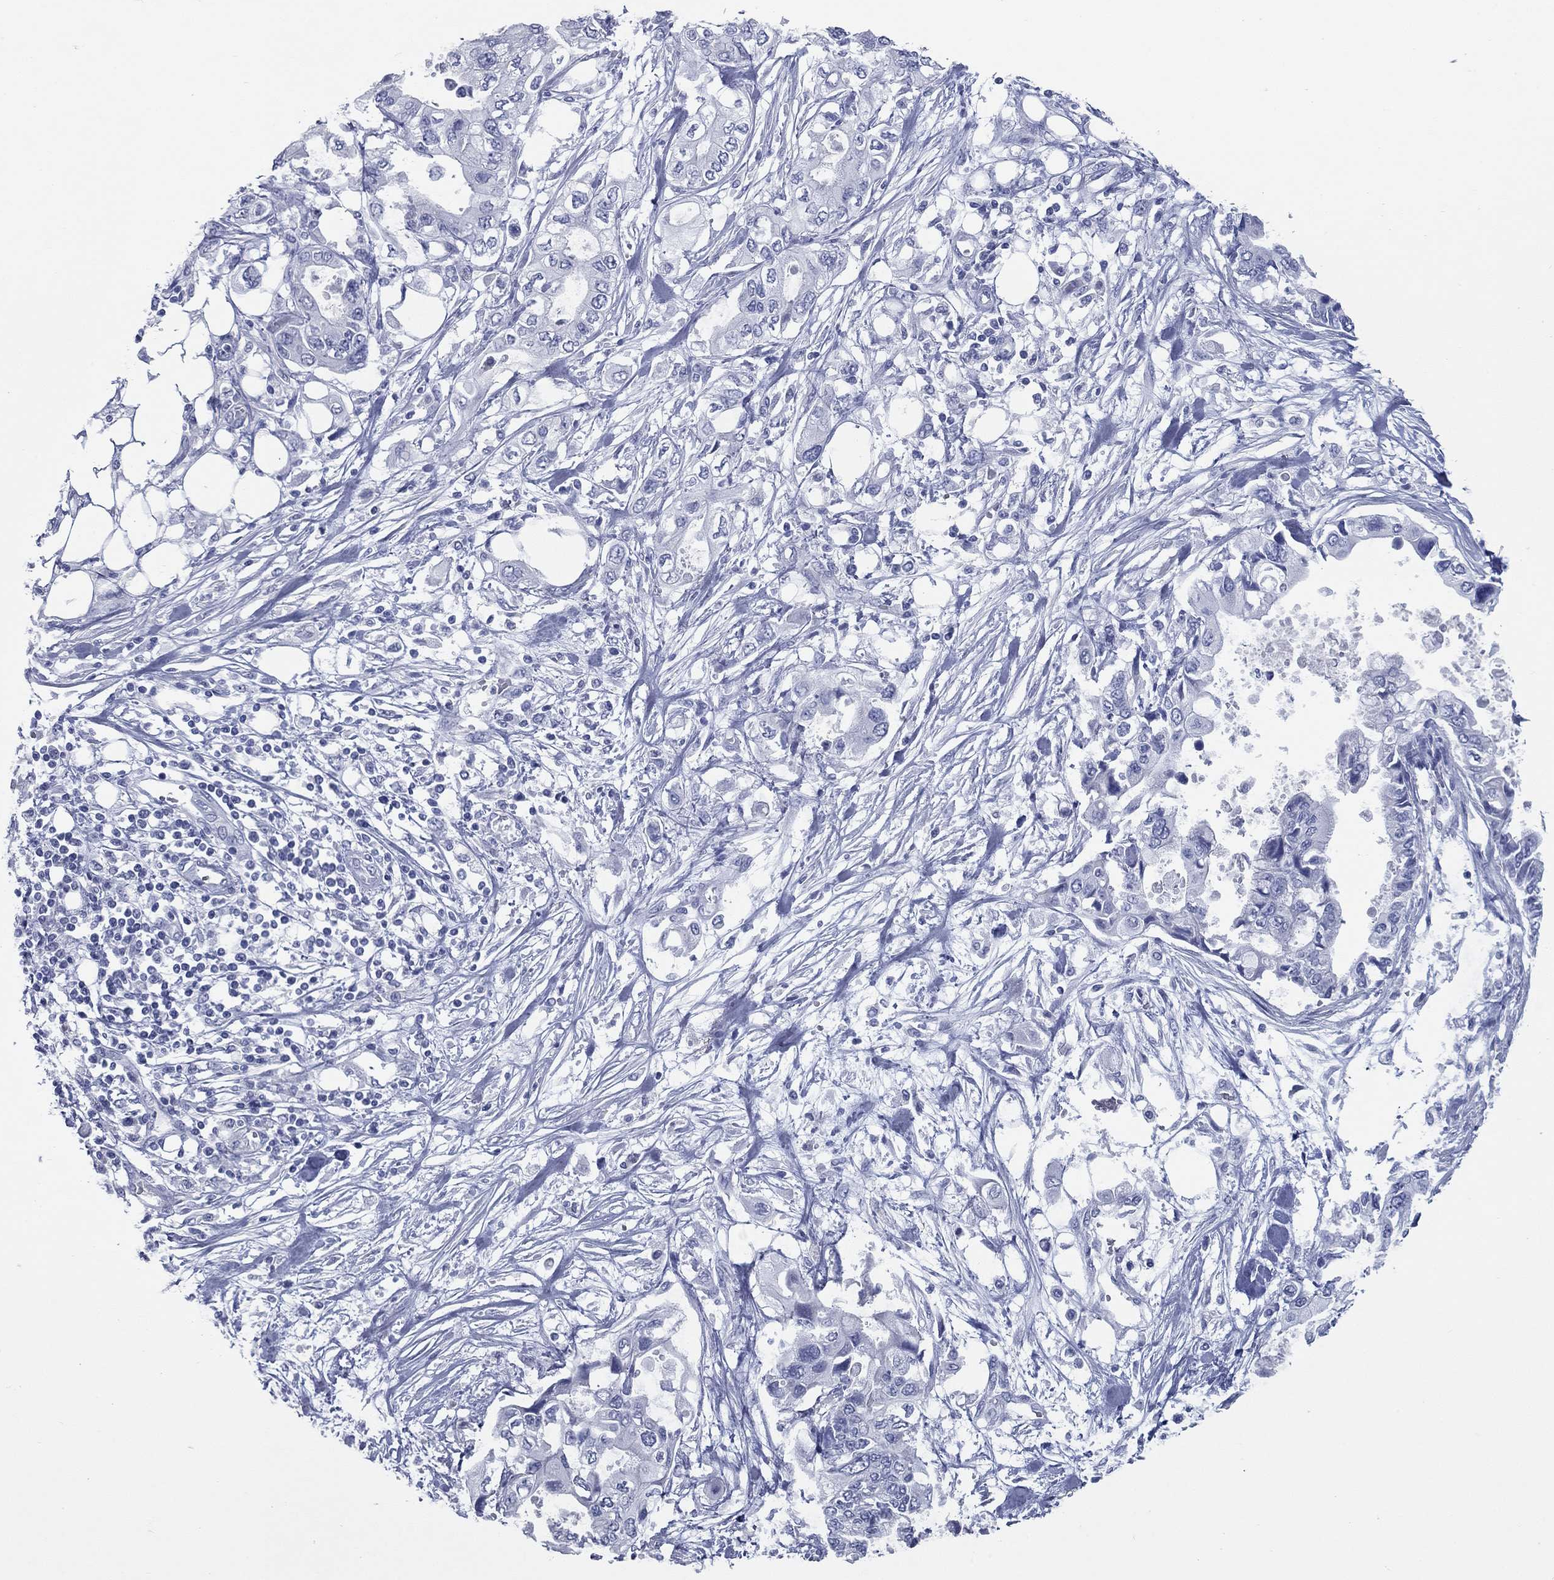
{"staining": {"intensity": "negative", "quantity": "none", "location": "none"}, "tissue": "pancreatic cancer", "cell_type": "Tumor cells", "image_type": "cancer", "snomed": [{"axis": "morphology", "description": "Adenocarcinoma, NOS"}, {"axis": "topography", "description": "Pancreas"}], "caption": "Immunohistochemical staining of human pancreatic adenocarcinoma shows no significant positivity in tumor cells.", "gene": "KIRREL2", "patient": {"sex": "female", "age": 63}}